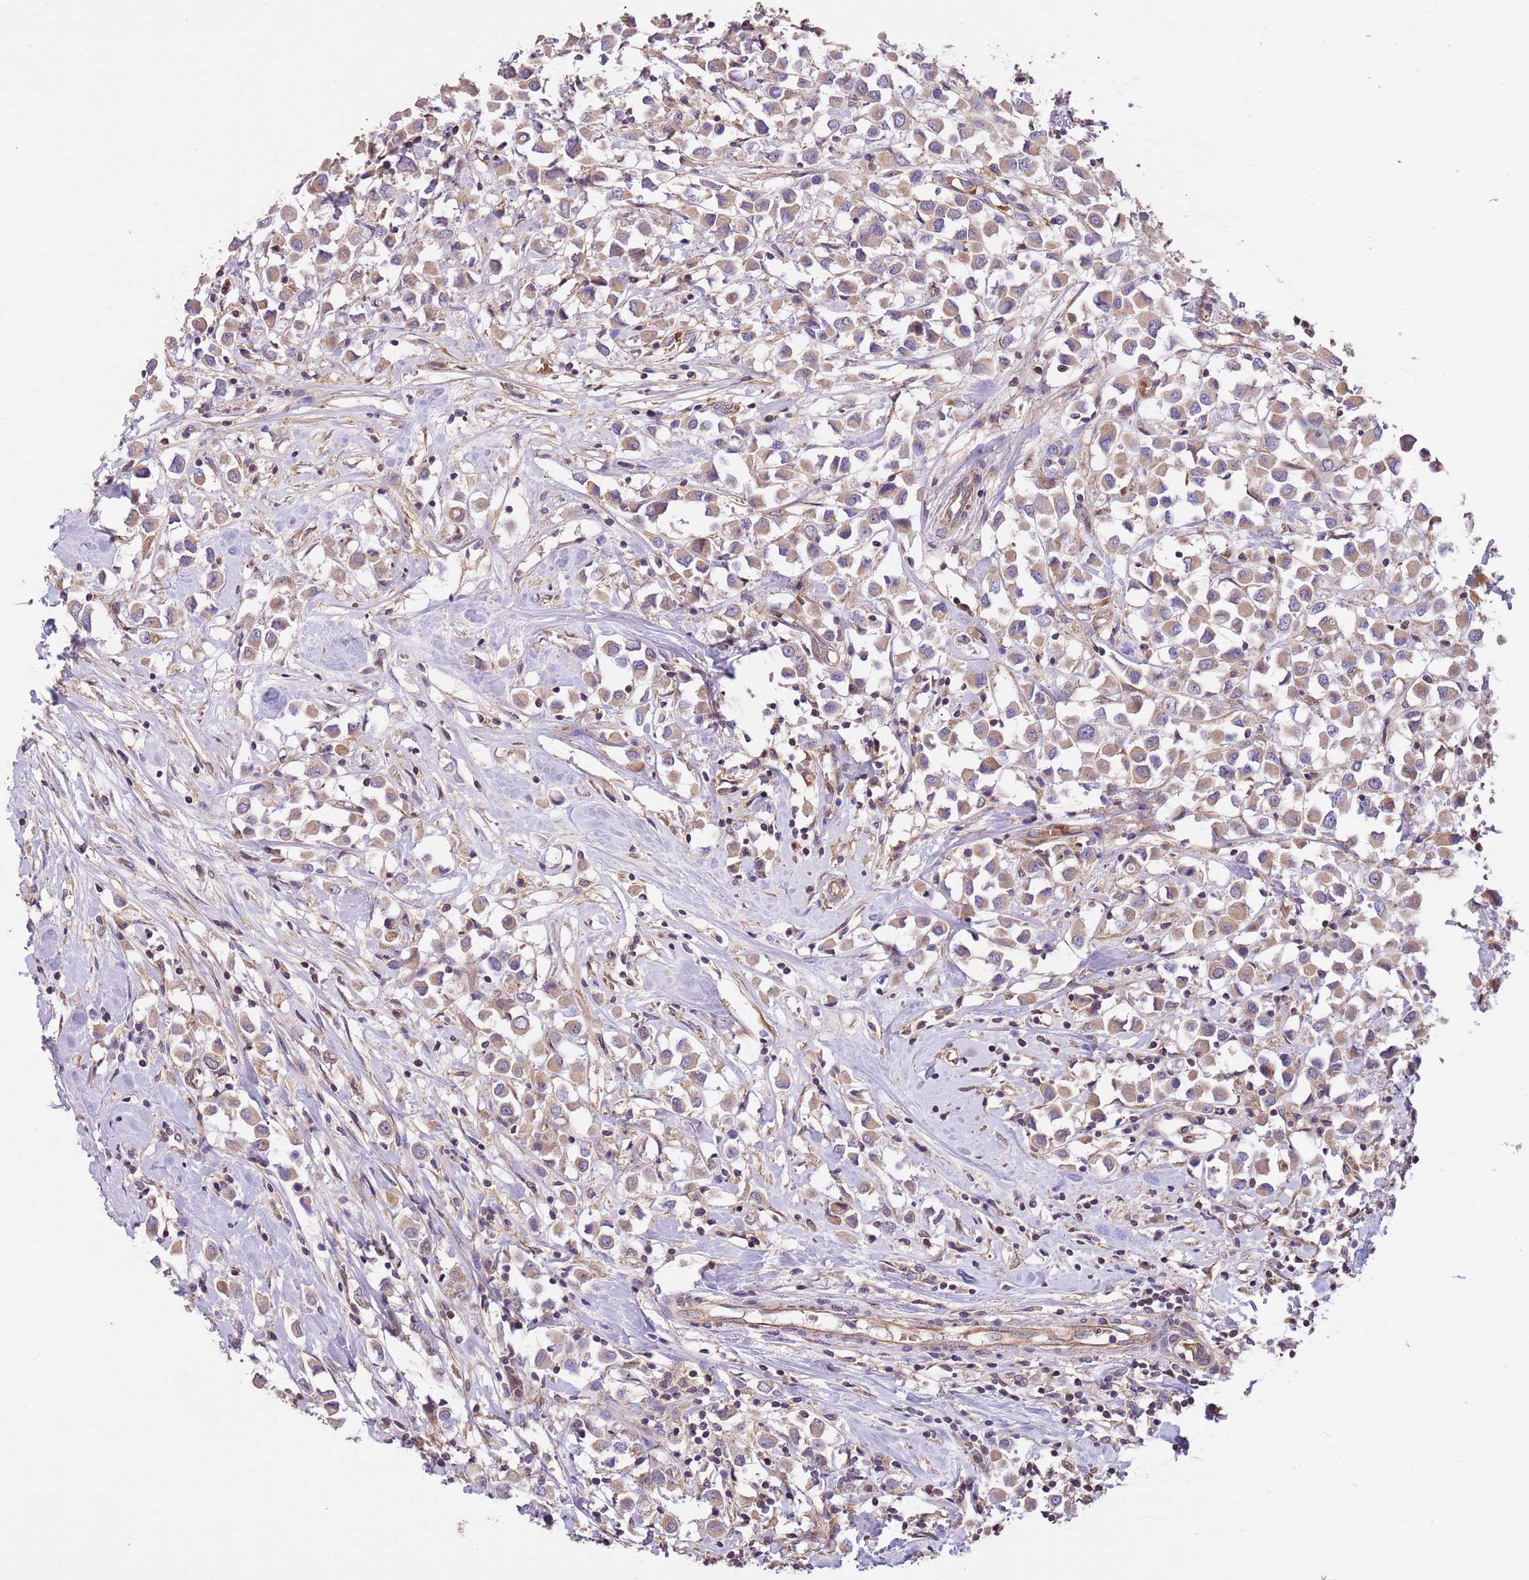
{"staining": {"intensity": "weak", "quantity": ">75%", "location": "cytoplasmic/membranous"}, "tissue": "breast cancer", "cell_type": "Tumor cells", "image_type": "cancer", "snomed": [{"axis": "morphology", "description": "Duct carcinoma"}, {"axis": "topography", "description": "Breast"}], "caption": "Protein analysis of breast intraductal carcinoma tissue displays weak cytoplasmic/membranous positivity in approximately >75% of tumor cells.", "gene": "FAM89B", "patient": {"sex": "female", "age": 61}}